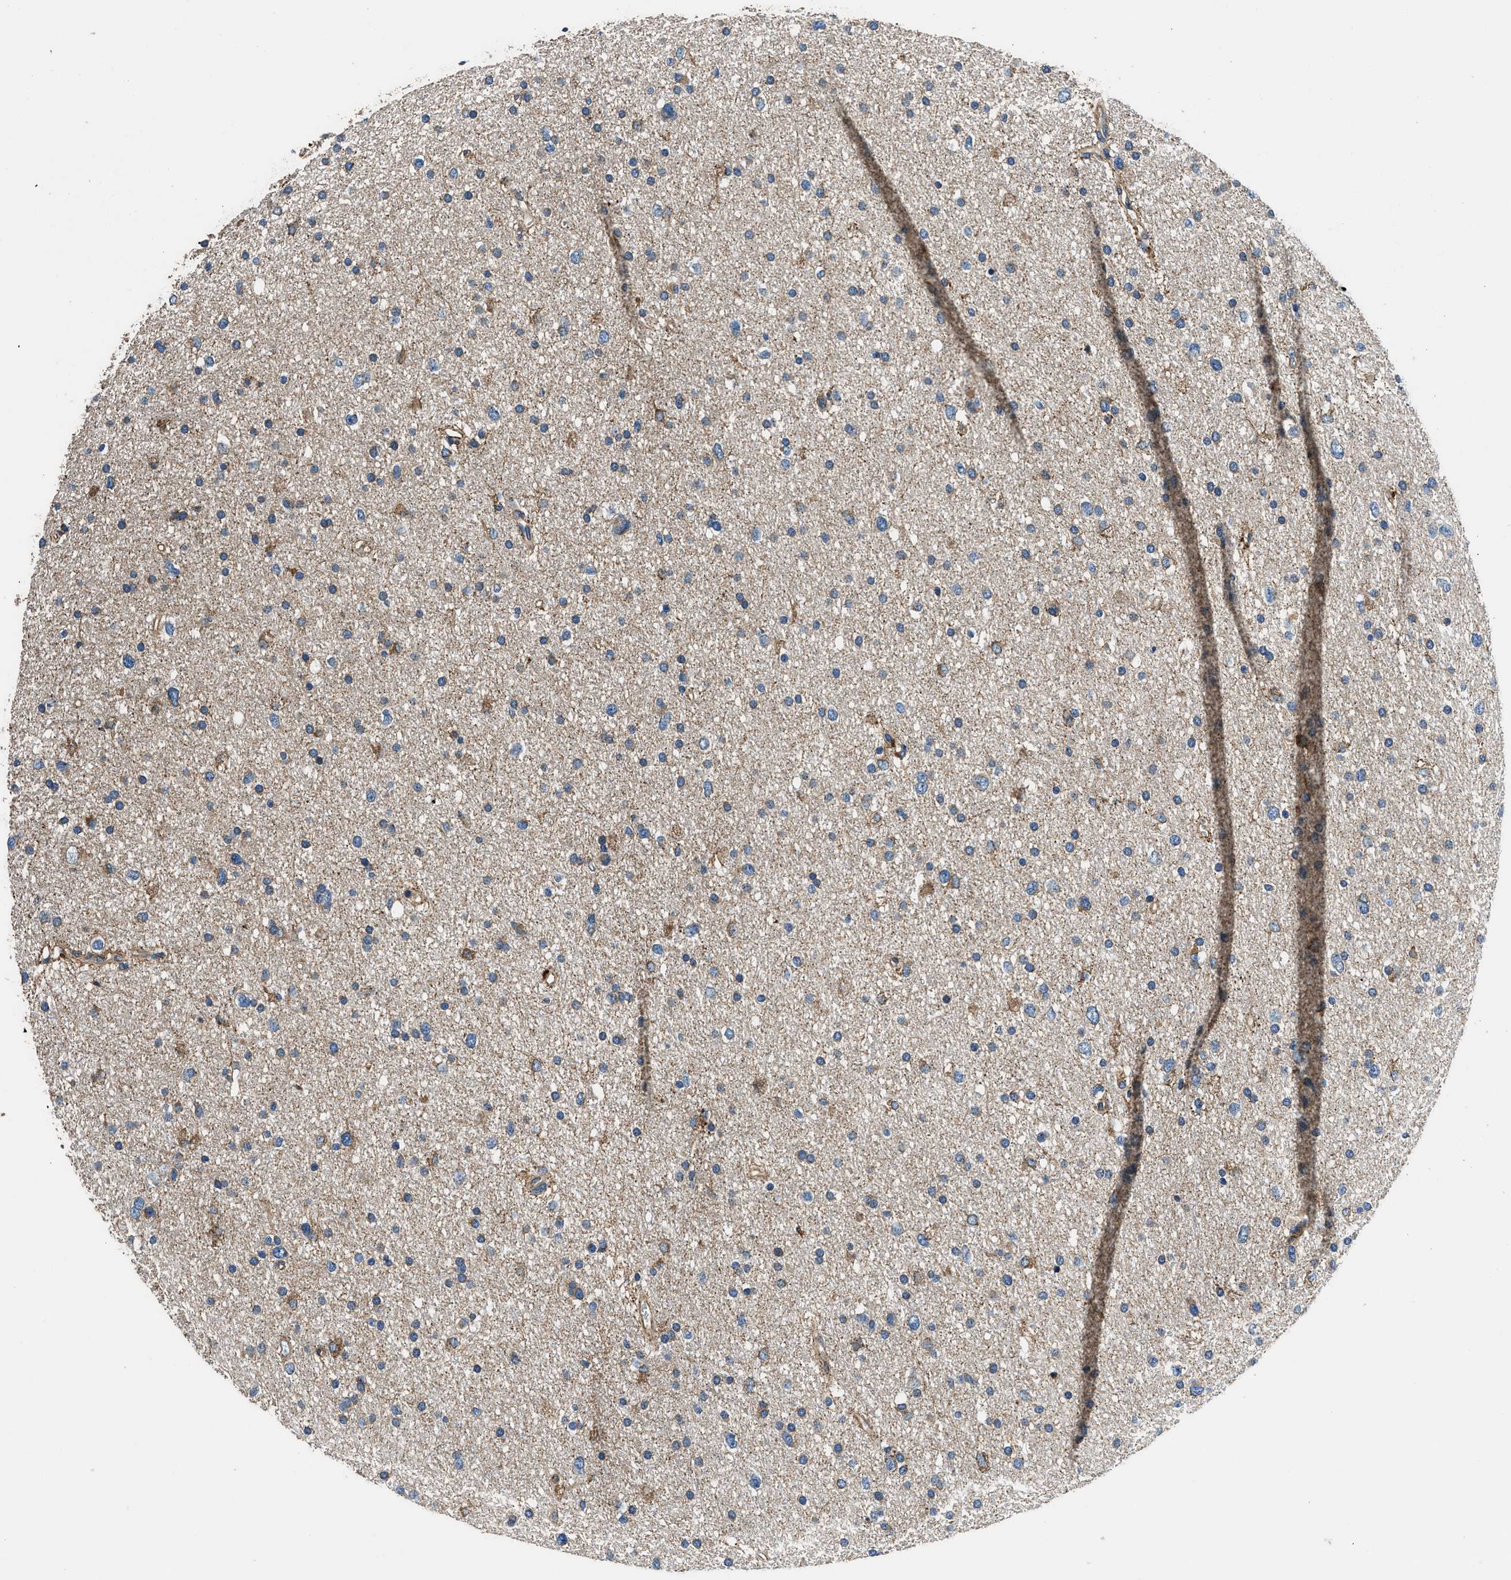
{"staining": {"intensity": "weak", "quantity": "<25%", "location": "cytoplasmic/membranous"}, "tissue": "glioma", "cell_type": "Tumor cells", "image_type": "cancer", "snomed": [{"axis": "morphology", "description": "Glioma, malignant, Low grade"}, {"axis": "topography", "description": "Brain"}], "caption": "Tumor cells are negative for protein expression in human low-grade glioma (malignant). (DAB IHC visualized using brightfield microscopy, high magnification).", "gene": "DHRS7B", "patient": {"sex": "female", "age": 37}}